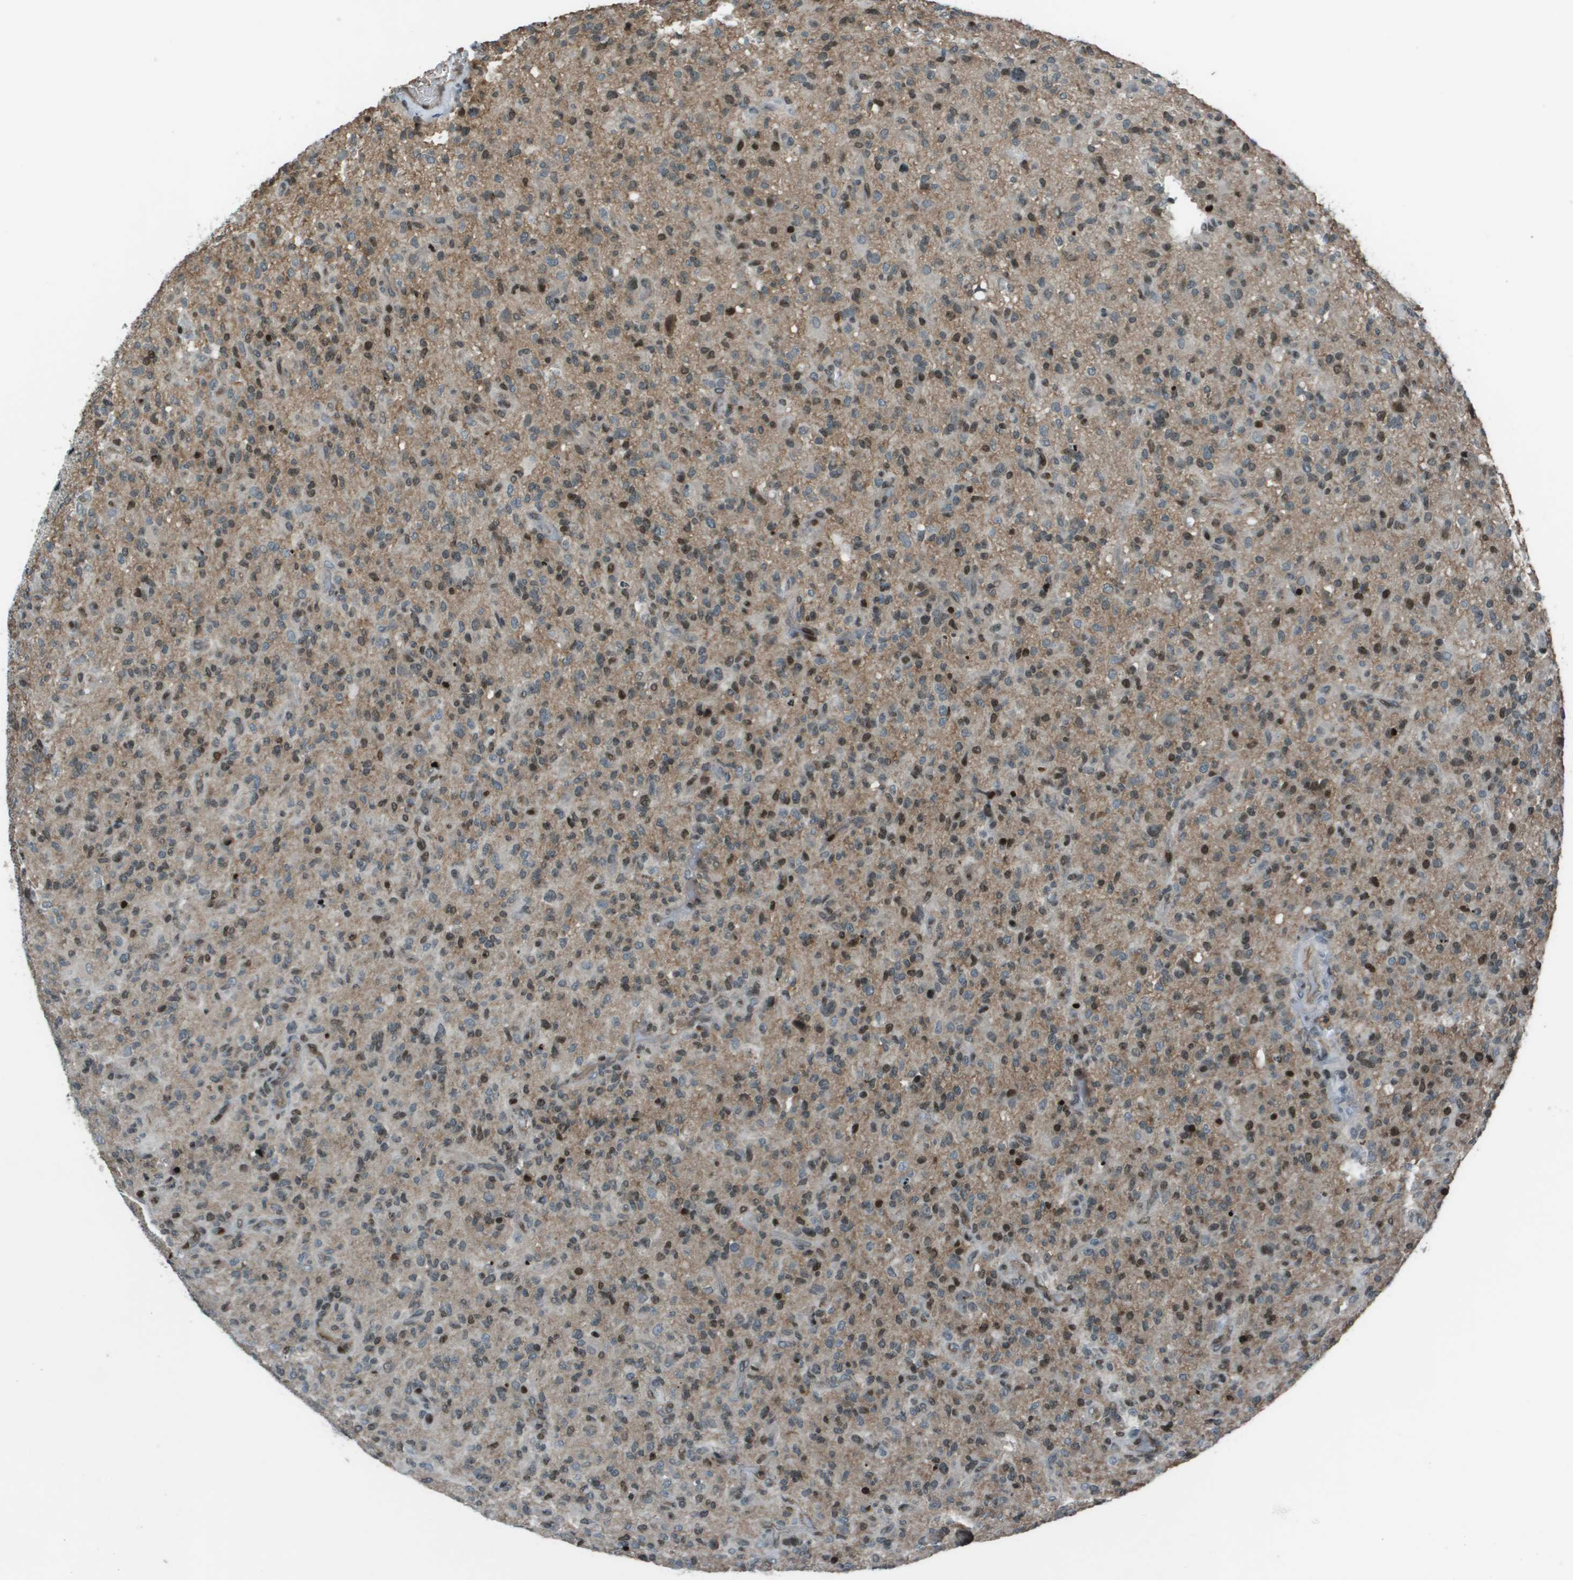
{"staining": {"intensity": "negative", "quantity": "none", "location": "none"}, "tissue": "glioma", "cell_type": "Tumor cells", "image_type": "cancer", "snomed": [{"axis": "morphology", "description": "Glioma, malignant, High grade"}, {"axis": "topography", "description": "Brain"}], "caption": "This is an IHC photomicrograph of human malignant high-grade glioma. There is no expression in tumor cells.", "gene": "CXCL12", "patient": {"sex": "male", "age": 71}}